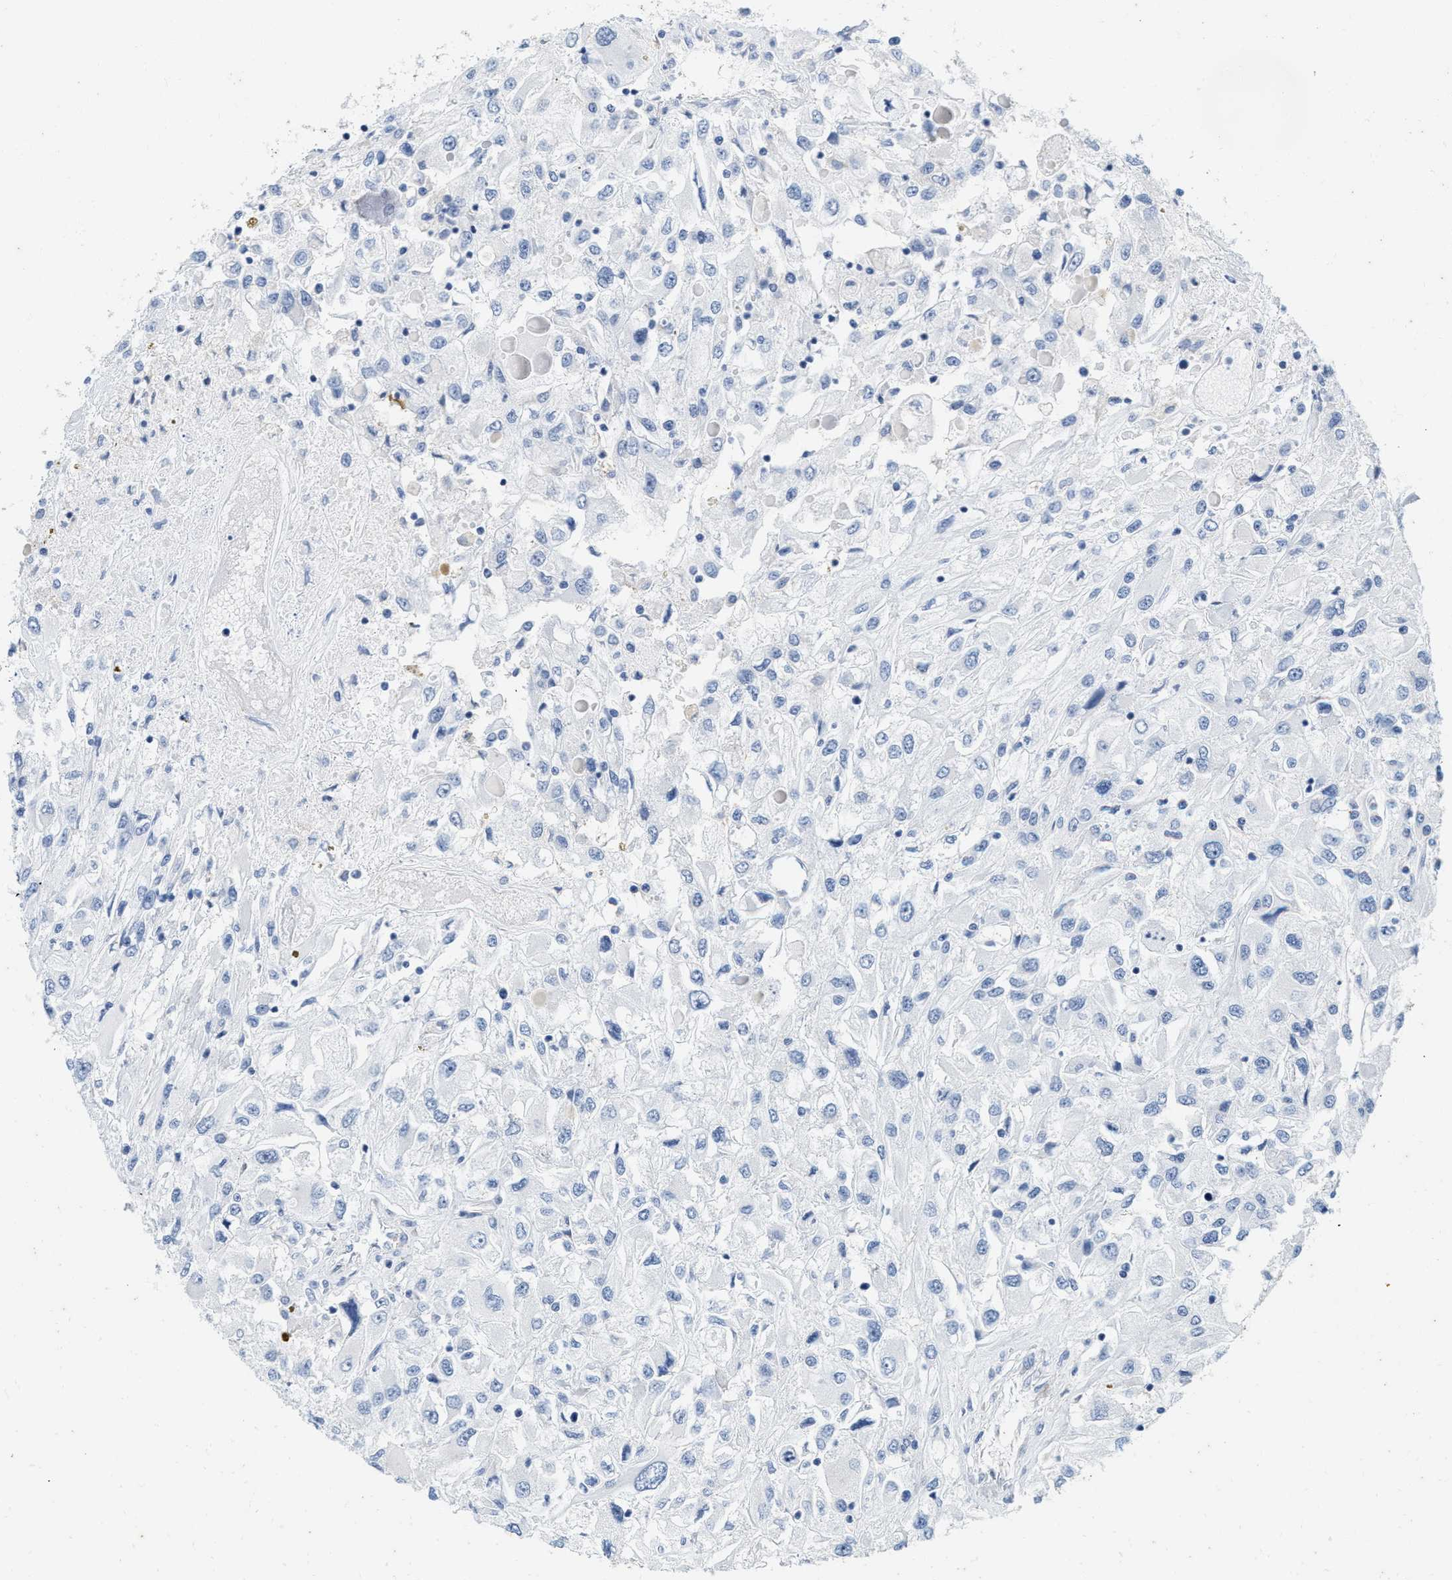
{"staining": {"intensity": "negative", "quantity": "none", "location": "none"}, "tissue": "renal cancer", "cell_type": "Tumor cells", "image_type": "cancer", "snomed": [{"axis": "morphology", "description": "Adenocarcinoma, NOS"}, {"axis": "topography", "description": "Kidney"}], "caption": "DAB immunohistochemical staining of human adenocarcinoma (renal) exhibits no significant positivity in tumor cells.", "gene": "ABCB11", "patient": {"sex": "female", "age": 52}}